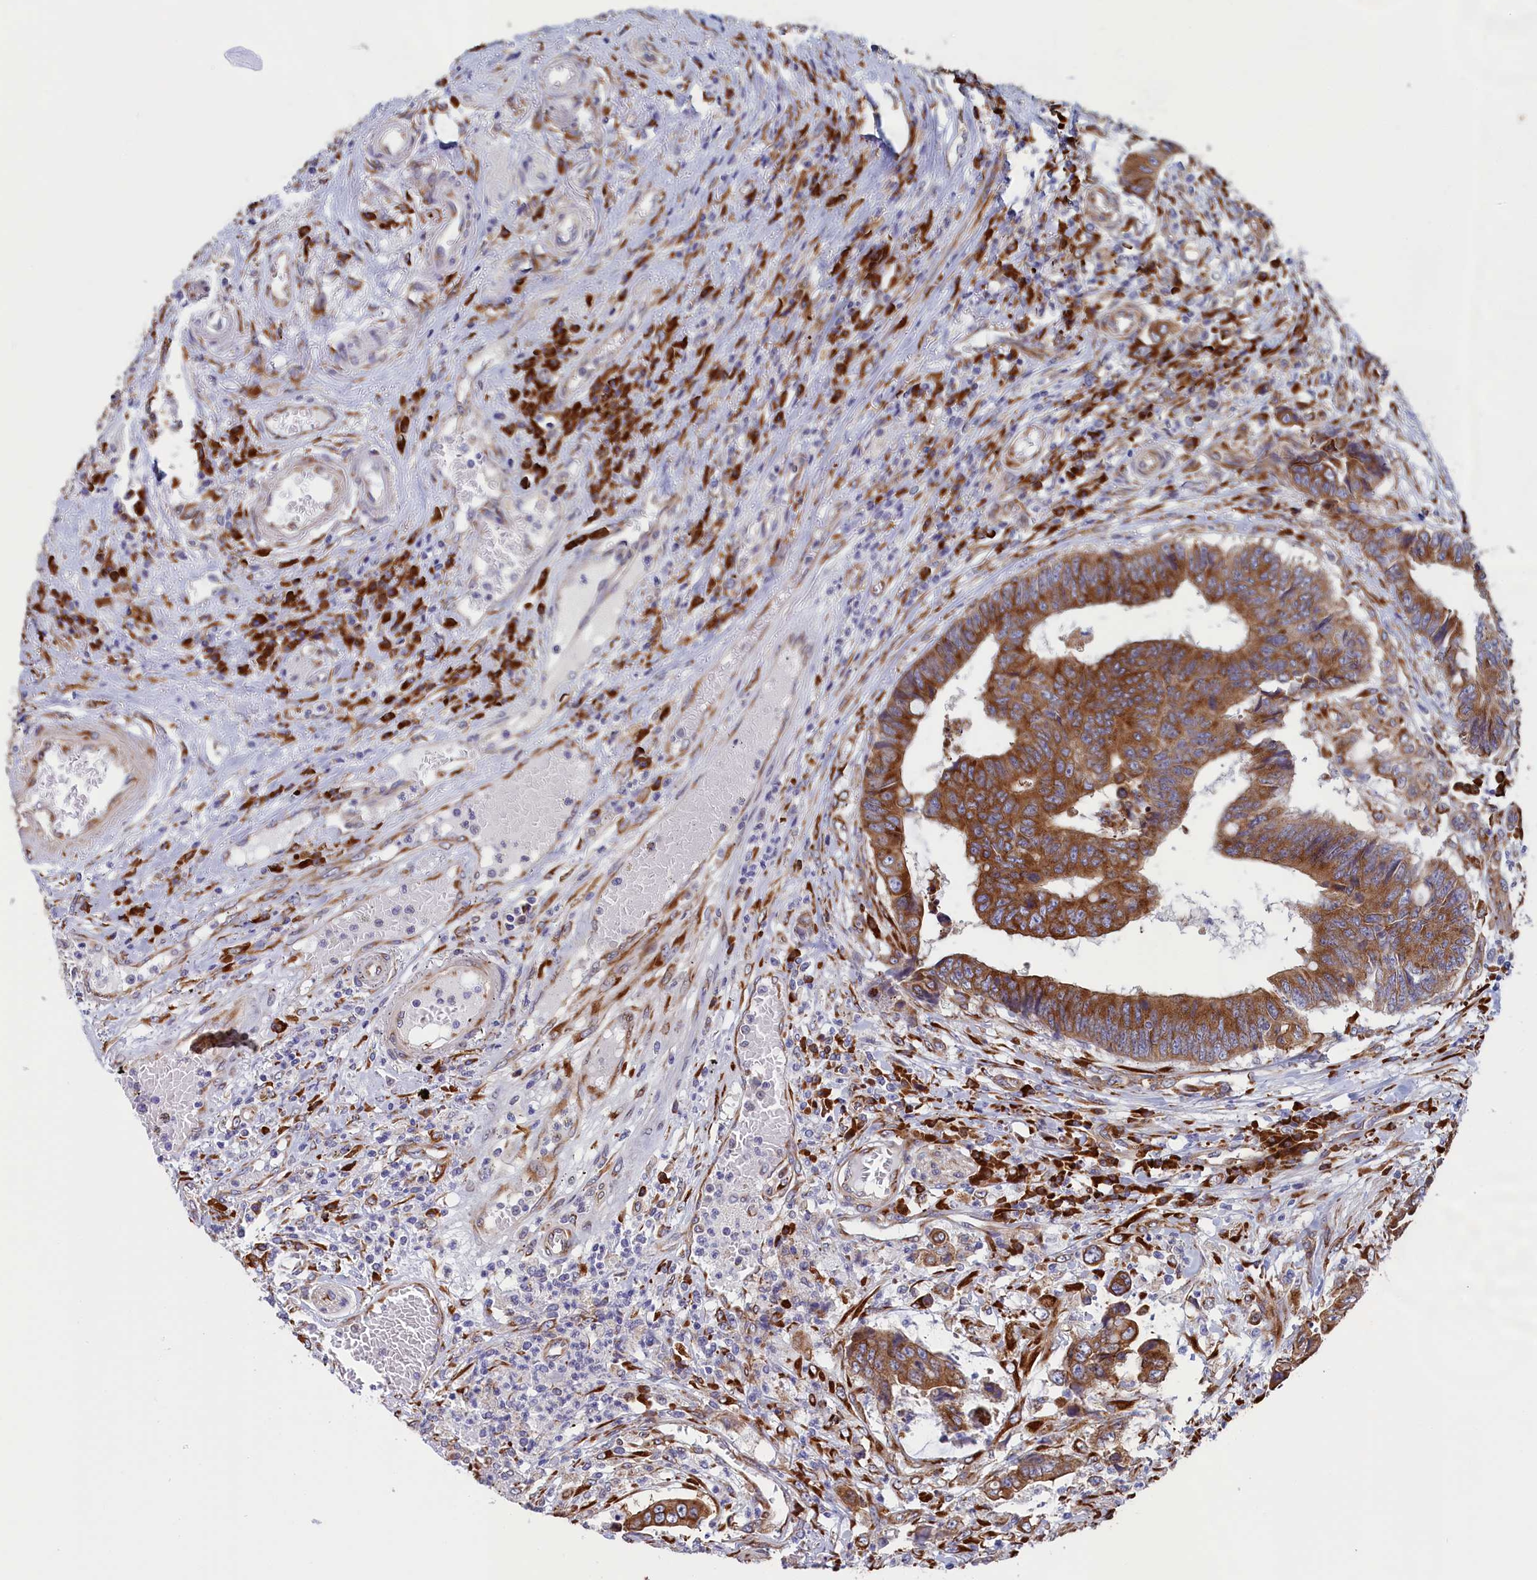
{"staining": {"intensity": "moderate", "quantity": ">75%", "location": "cytoplasmic/membranous"}, "tissue": "colorectal cancer", "cell_type": "Tumor cells", "image_type": "cancer", "snomed": [{"axis": "morphology", "description": "Adenocarcinoma, NOS"}, {"axis": "topography", "description": "Rectum"}], "caption": "Immunohistochemistry histopathology image of human colorectal cancer (adenocarcinoma) stained for a protein (brown), which displays medium levels of moderate cytoplasmic/membranous staining in approximately >75% of tumor cells.", "gene": "CCDC68", "patient": {"sex": "male", "age": 84}}